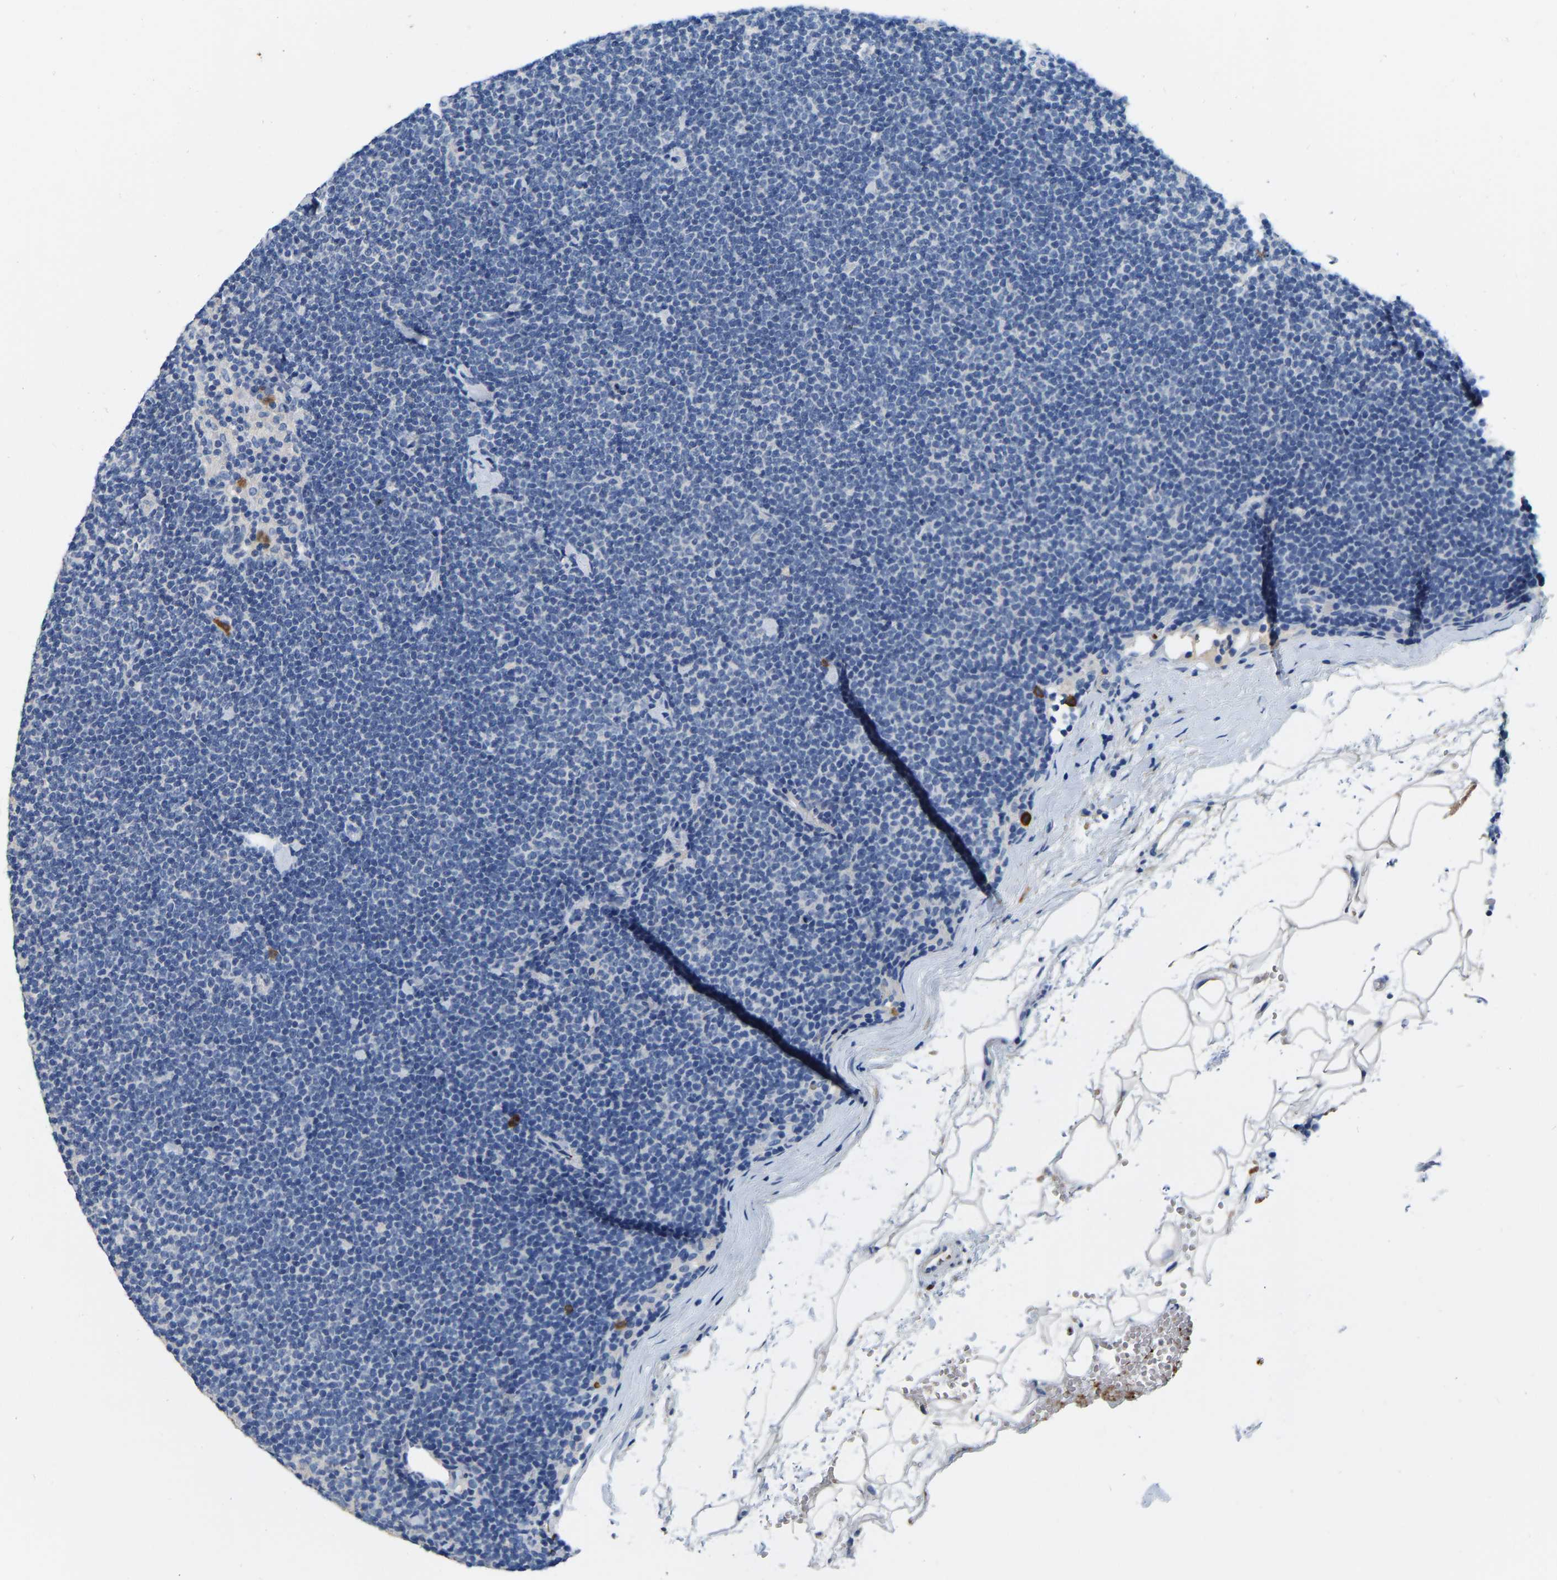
{"staining": {"intensity": "negative", "quantity": "none", "location": "none"}, "tissue": "lymphoma", "cell_type": "Tumor cells", "image_type": "cancer", "snomed": [{"axis": "morphology", "description": "Malignant lymphoma, non-Hodgkin's type, Low grade"}, {"axis": "topography", "description": "Lymph node"}], "caption": "Micrograph shows no protein staining in tumor cells of lymphoma tissue.", "gene": "RAB27B", "patient": {"sex": "female", "age": 53}}